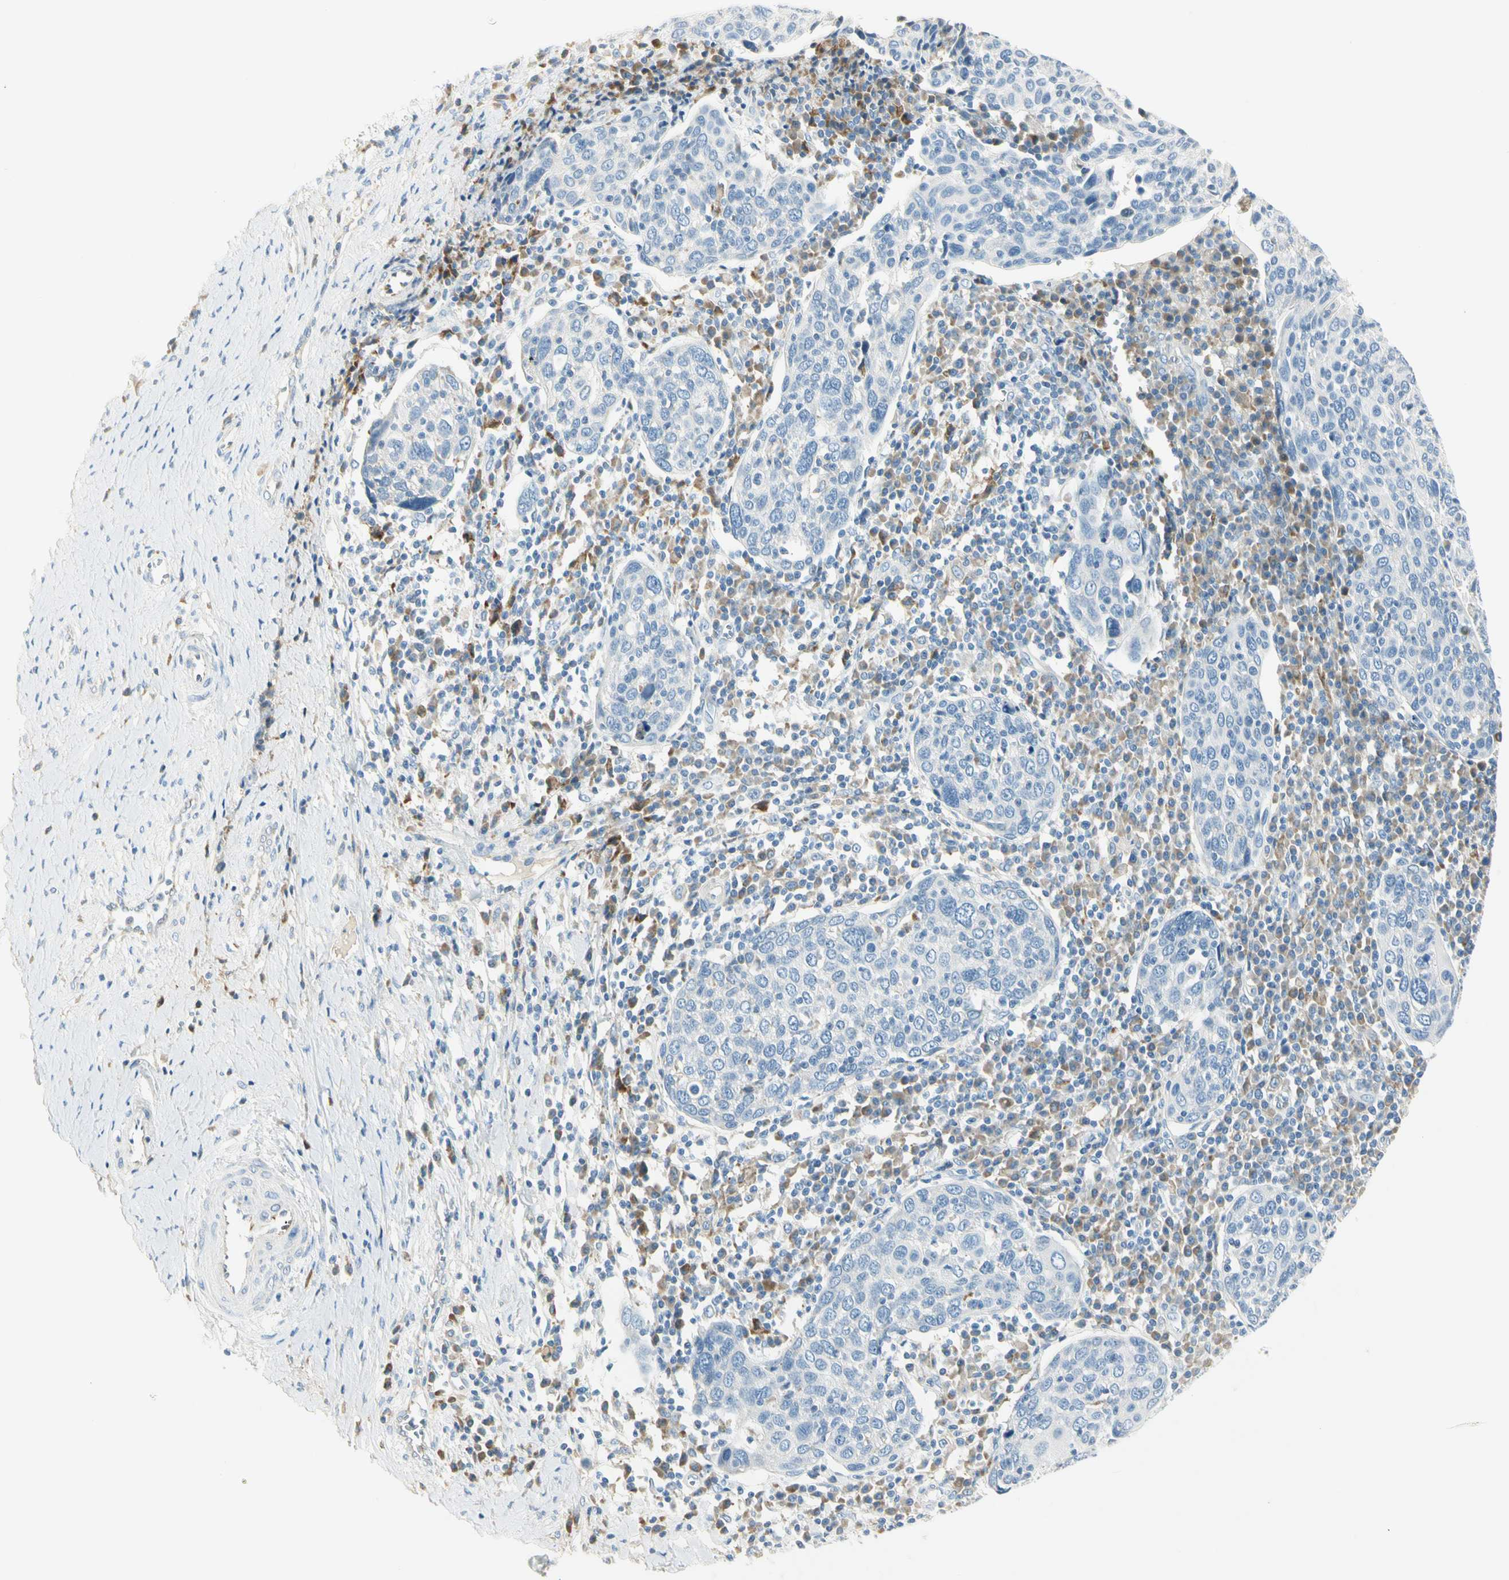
{"staining": {"intensity": "negative", "quantity": "none", "location": "none"}, "tissue": "cervical cancer", "cell_type": "Tumor cells", "image_type": "cancer", "snomed": [{"axis": "morphology", "description": "Squamous cell carcinoma, NOS"}, {"axis": "topography", "description": "Cervix"}], "caption": "An IHC micrograph of cervical squamous cell carcinoma is shown. There is no staining in tumor cells of cervical squamous cell carcinoma.", "gene": "TNFSF11", "patient": {"sex": "female", "age": 40}}